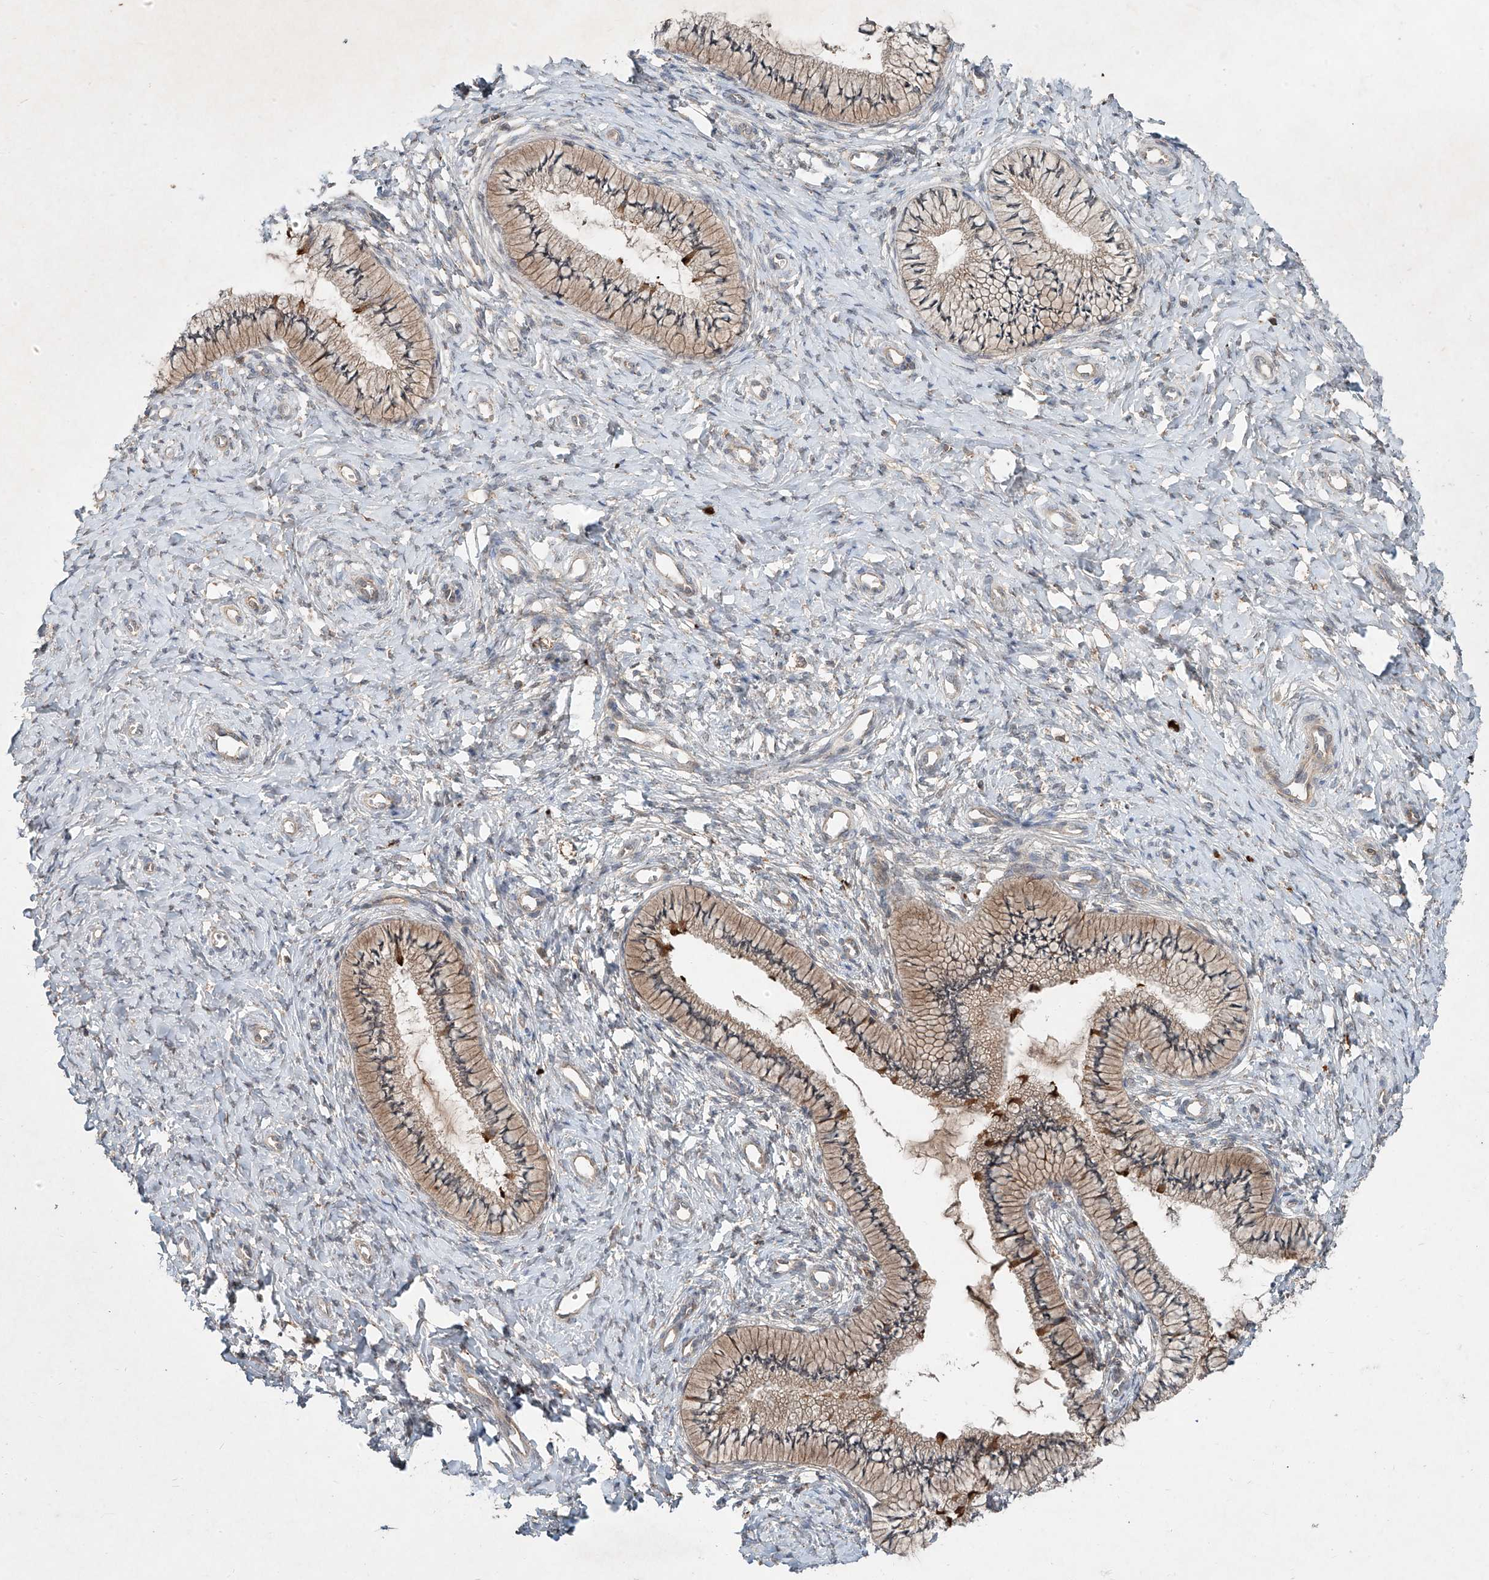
{"staining": {"intensity": "moderate", "quantity": ">75%", "location": "cytoplasmic/membranous"}, "tissue": "cervix", "cell_type": "Glandular cells", "image_type": "normal", "snomed": [{"axis": "morphology", "description": "Normal tissue, NOS"}, {"axis": "topography", "description": "Cervix"}], "caption": "The image exhibits a brown stain indicating the presence of a protein in the cytoplasmic/membranous of glandular cells in cervix.", "gene": "IER5", "patient": {"sex": "female", "age": 36}}